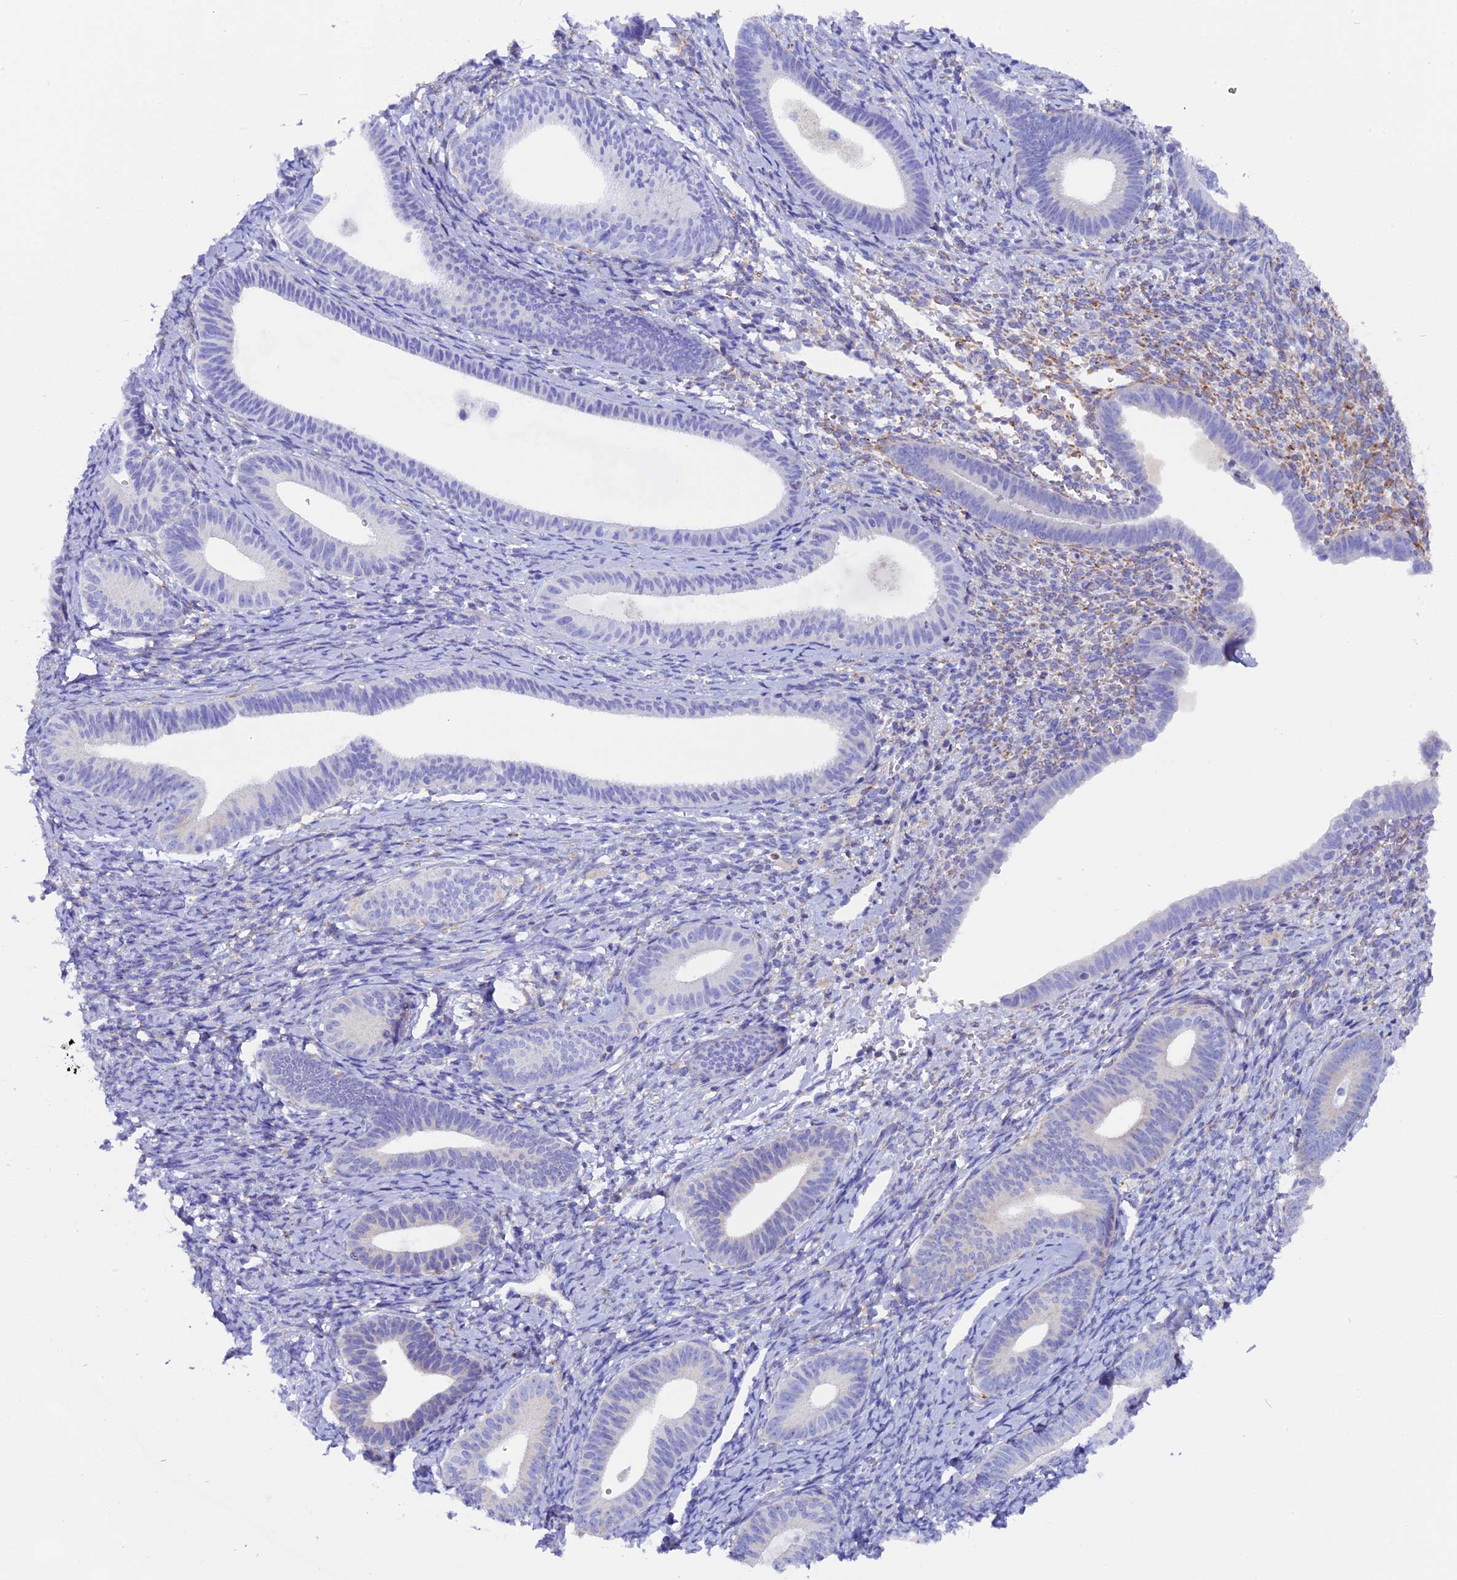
{"staining": {"intensity": "moderate", "quantity": "<25%", "location": "cytoplasmic/membranous"}, "tissue": "endometrium", "cell_type": "Cells in endometrial stroma", "image_type": "normal", "snomed": [{"axis": "morphology", "description": "Normal tissue, NOS"}, {"axis": "topography", "description": "Endometrium"}], "caption": "A brown stain shows moderate cytoplasmic/membranous positivity of a protein in cells in endometrial stroma of normal human endometrium. Immunohistochemistry stains the protein in brown and the nuclei are stained blue.", "gene": "FKBP11", "patient": {"sex": "female", "age": 65}}